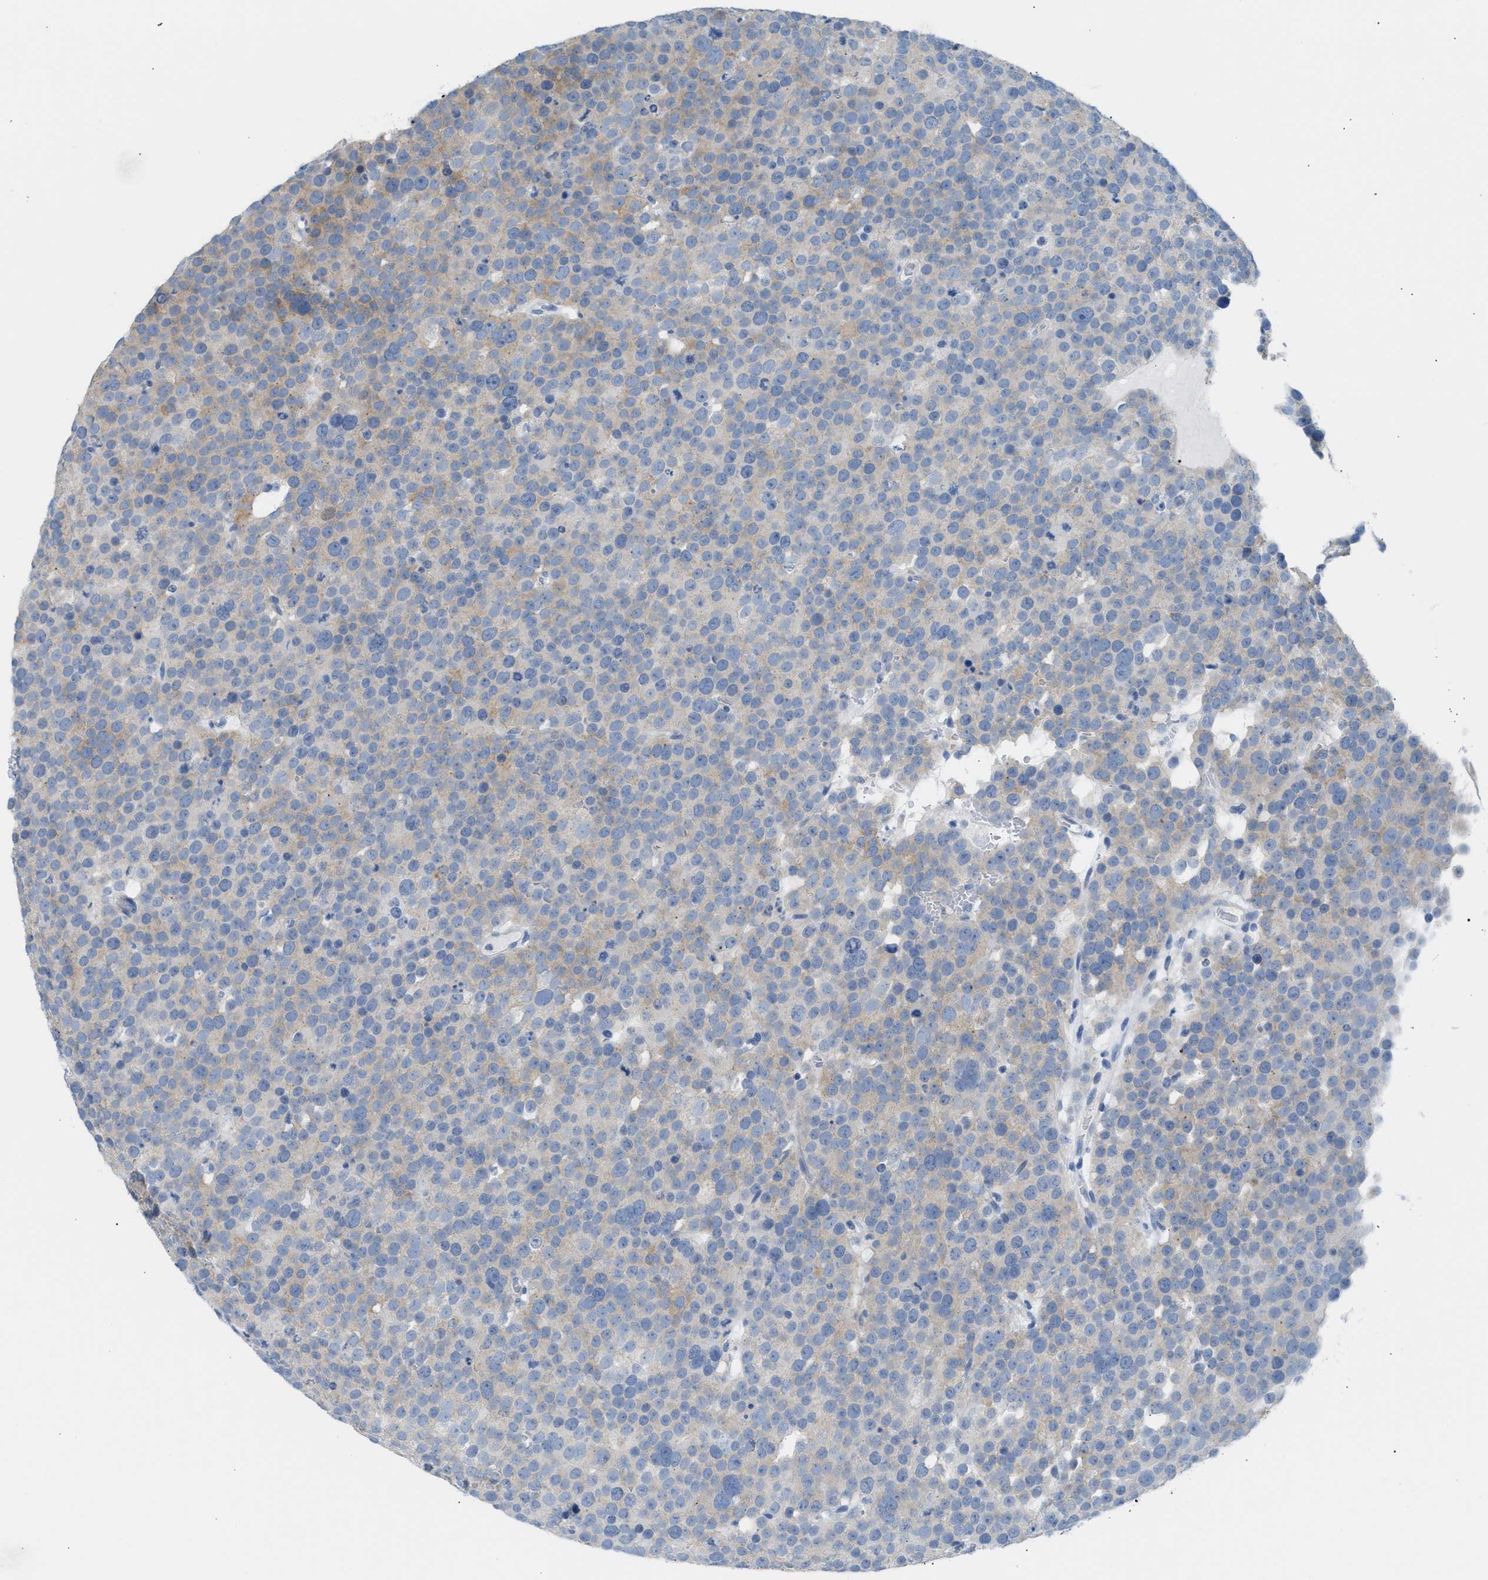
{"staining": {"intensity": "moderate", "quantity": "<25%", "location": "cytoplasmic/membranous"}, "tissue": "testis cancer", "cell_type": "Tumor cells", "image_type": "cancer", "snomed": [{"axis": "morphology", "description": "Seminoma, NOS"}, {"axis": "topography", "description": "Testis"}], "caption": "Immunohistochemistry (IHC) (DAB) staining of testis seminoma shows moderate cytoplasmic/membranous protein staining in about <25% of tumor cells. (Brightfield microscopy of DAB IHC at high magnification).", "gene": "ERBB2", "patient": {"sex": "male", "age": 71}}